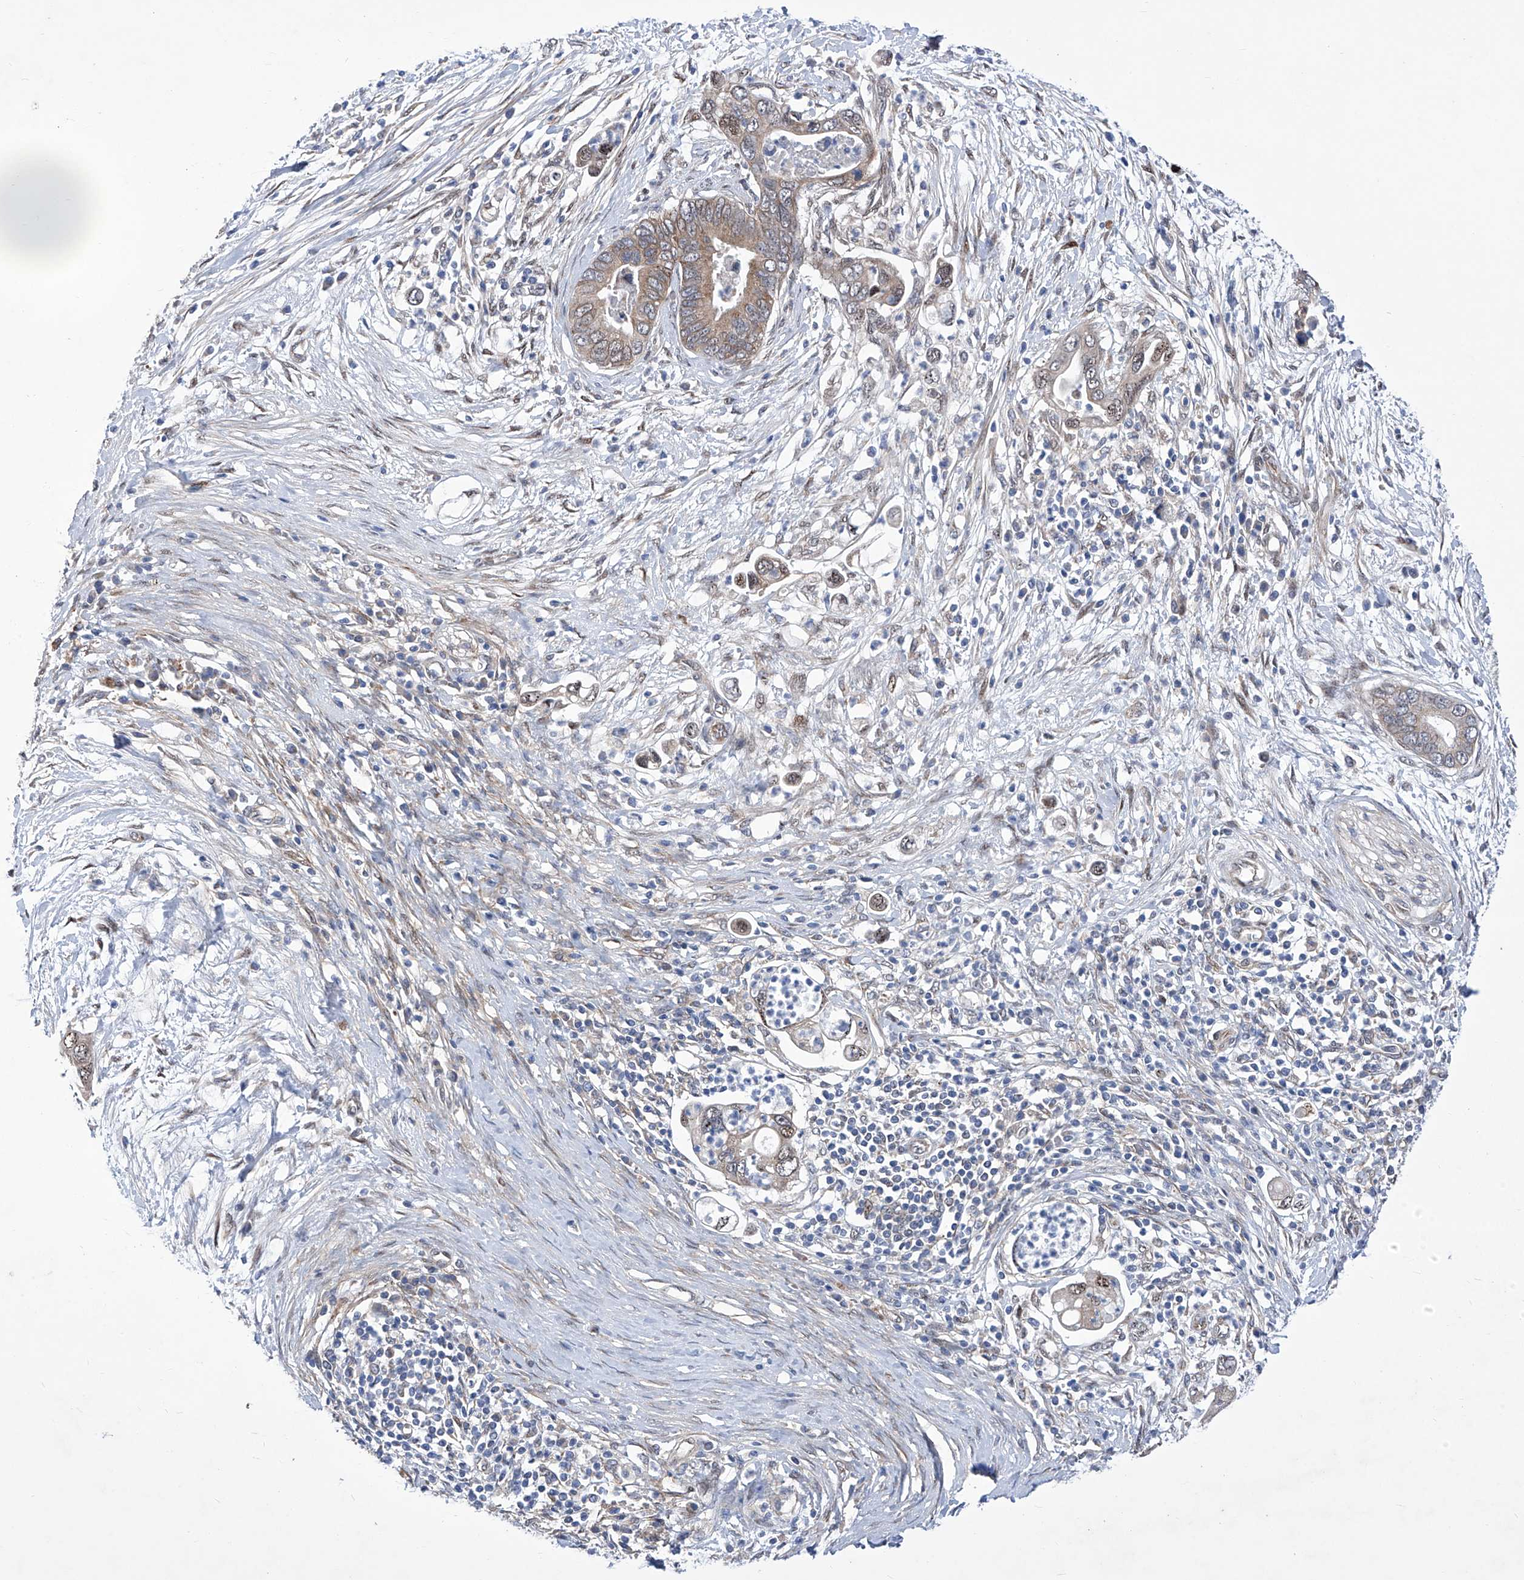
{"staining": {"intensity": "moderate", "quantity": ">75%", "location": "cytoplasmic/membranous,nuclear"}, "tissue": "pancreatic cancer", "cell_type": "Tumor cells", "image_type": "cancer", "snomed": [{"axis": "morphology", "description": "Adenocarcinoma, NOS"}, {"axis": "topography", "description": "Pancreas"}], "caption": "Immunohistochemistry (IHC) photomicrograph of human adenocarcinoma (pancreatic) stained for a protein (brown), which displays medium levels of moderate cytoplasmic/membranous and nuclear positivity in about >75% of tumor cells.", "gene": "KTI12", "patient": {"sex": "male", "age": 75}}